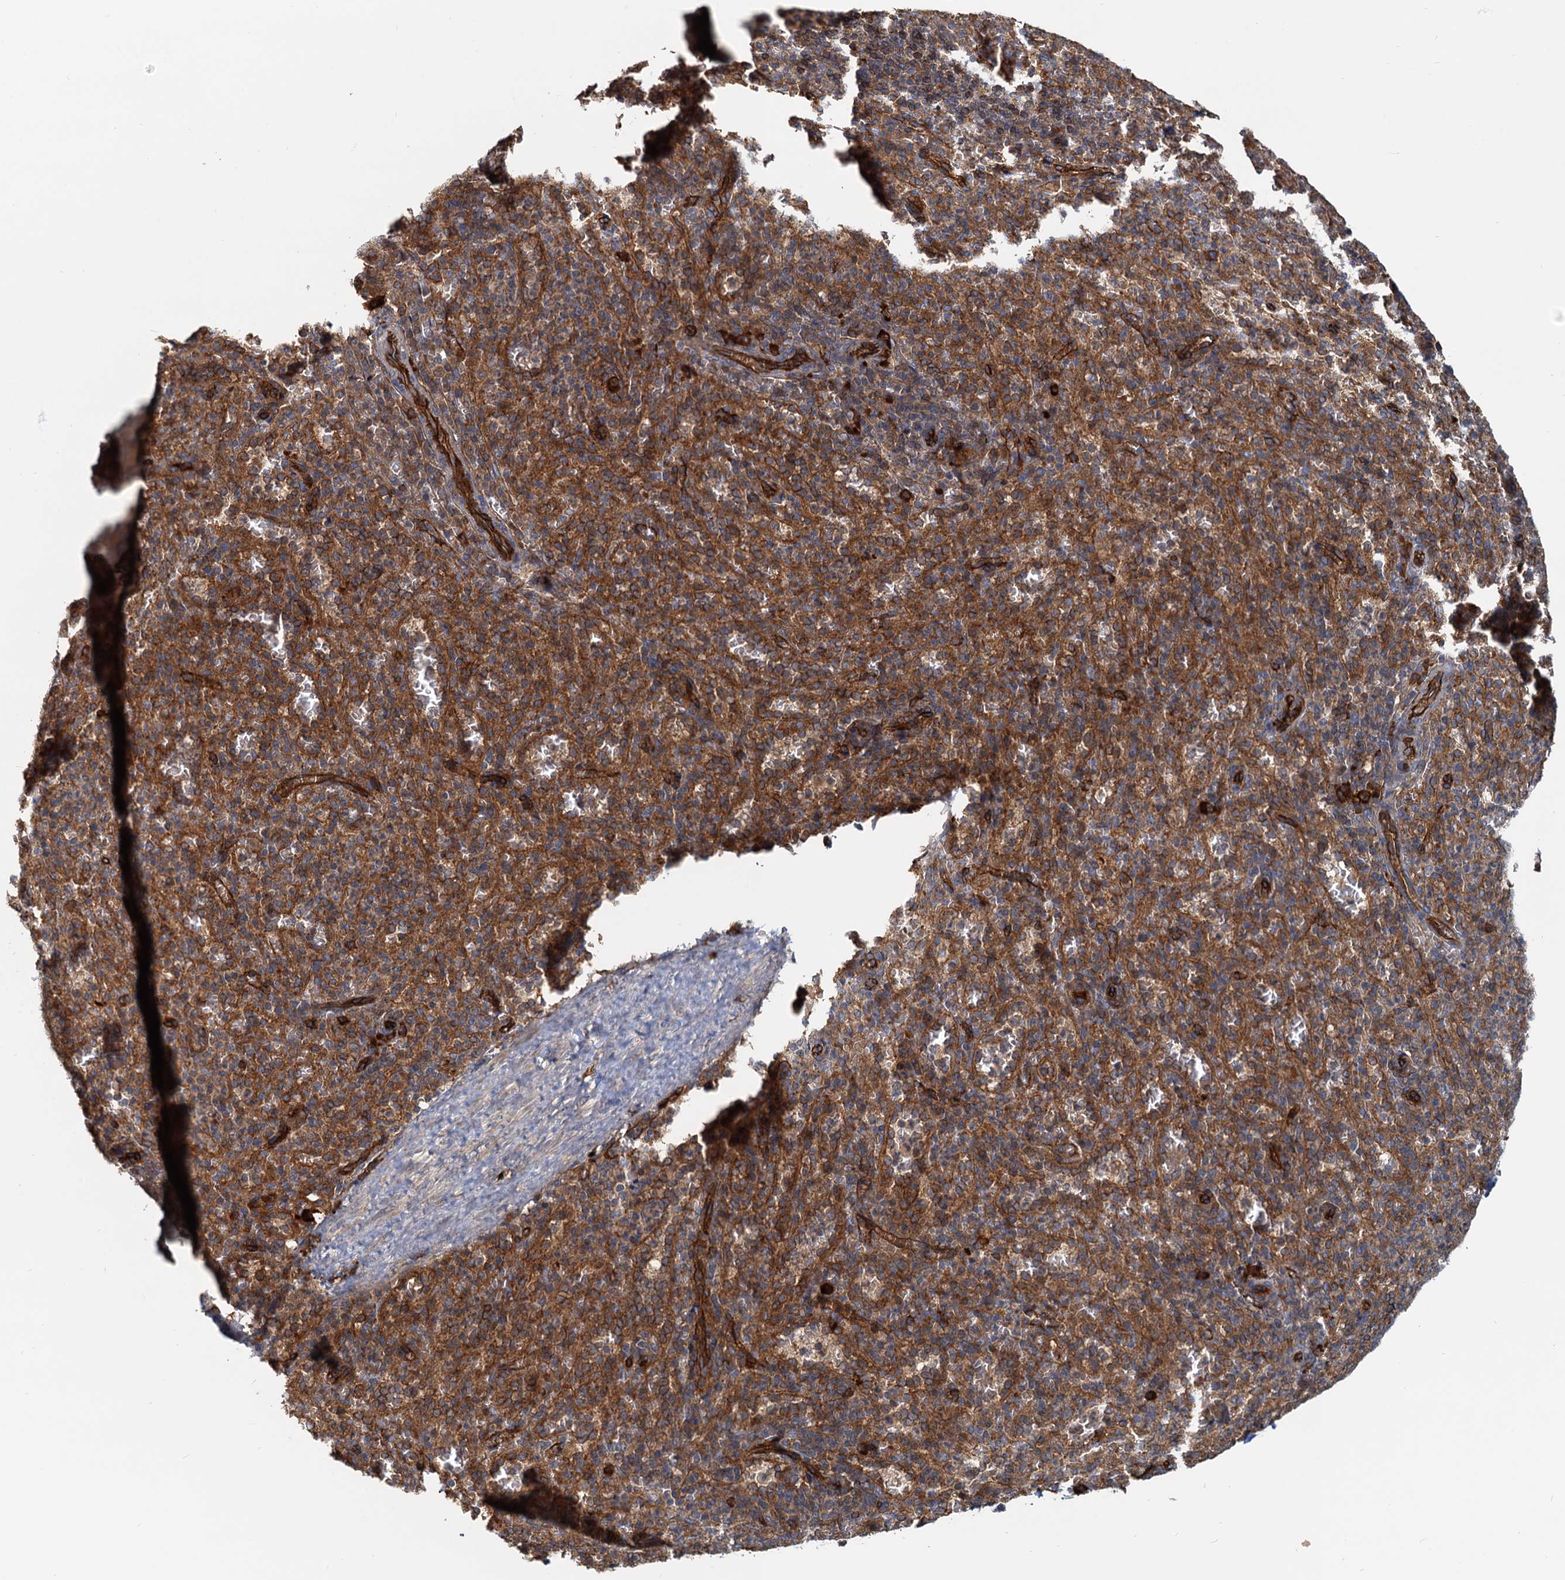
{"staining": {"intensity": "moderate", "quantity": "25%-75%", "location": "cytoplasmic/membranous"}, "tissue": "spleen", "cell_type": "Cells in red pulp", "image_type": "normal", "snomed": [{"axis": "morphology", "description": "Normal tissue, NOS"}, {"axis": "topography", "description": "Spleen"}], "caption": "This image displays IHC staining of benign human spleen, with medium moderate cytoplasmic/membranous staining in approximately 25%-75% of cells in red pulp.", "gene": "NIPAL3", "patient": {"sex": "female", "age": 21}}